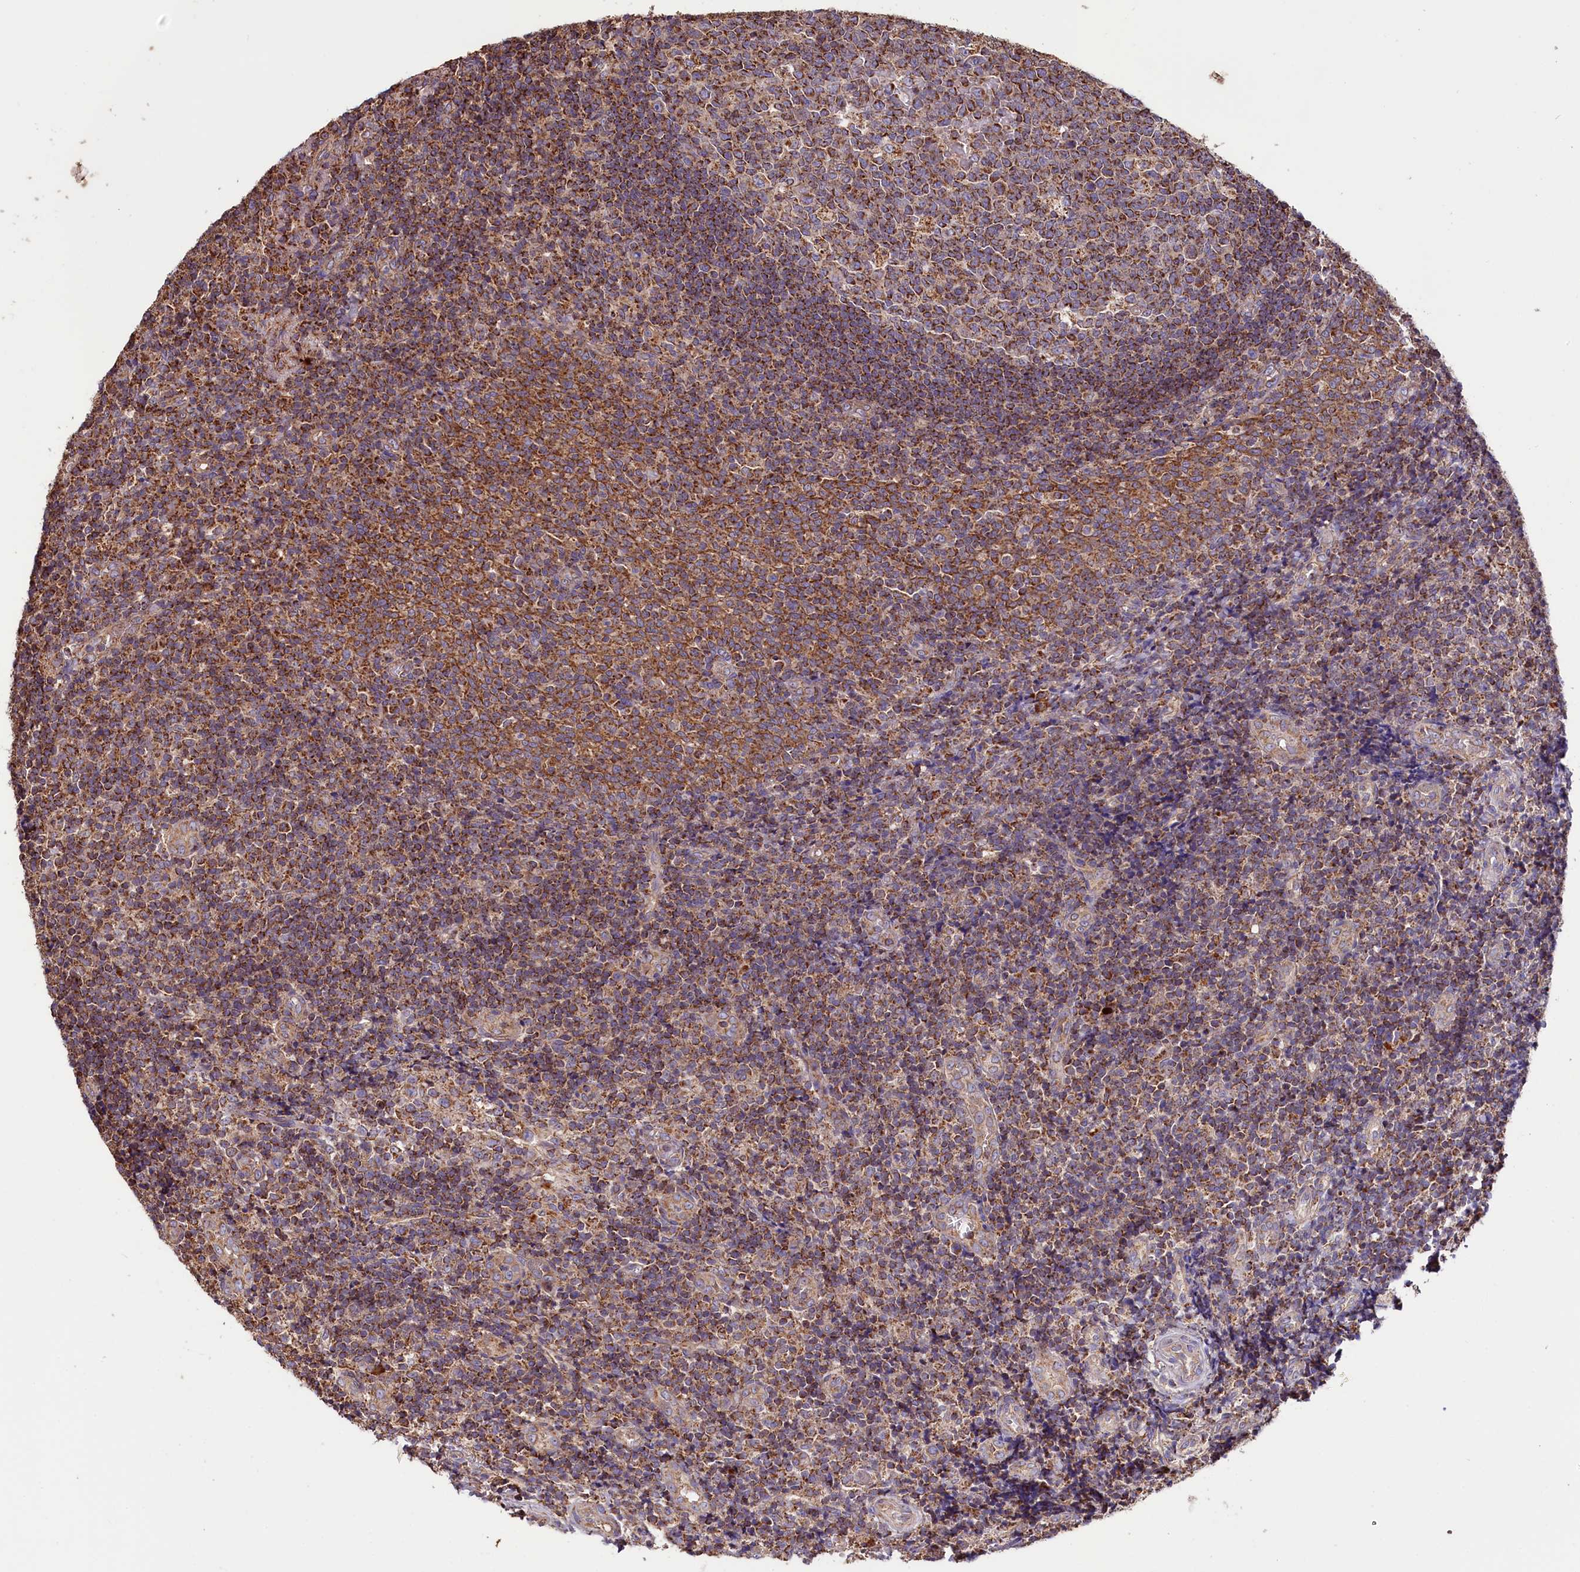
{"staining": {"intensity": "strong", "quantity": "25%-75%", "location": "cytoplasmic/membranous"}, "tissue": "tonsil", "cell_type": "Germinal center cells", "image_type": "normal", "snomed": [{"axis": "morphology", "description": "Normal tissue, NOS"}, {"axis": "topography", "description": "Tonsil"}], "caption": "Immunohistochemistry staining of benign tonsil, which demonstrates high levels of strong cytoplasmic/membranous expression in approximately 25%-75% of germinal center cells indicating strong cytoplasmic/membranous protein positivity. The staining was performed using DAB (brown) for protein detection and nuclei were counterstained in hematoxylin (blue).", "gene": "NUDT15", "patient": {"sex": "female", "age": 19}}